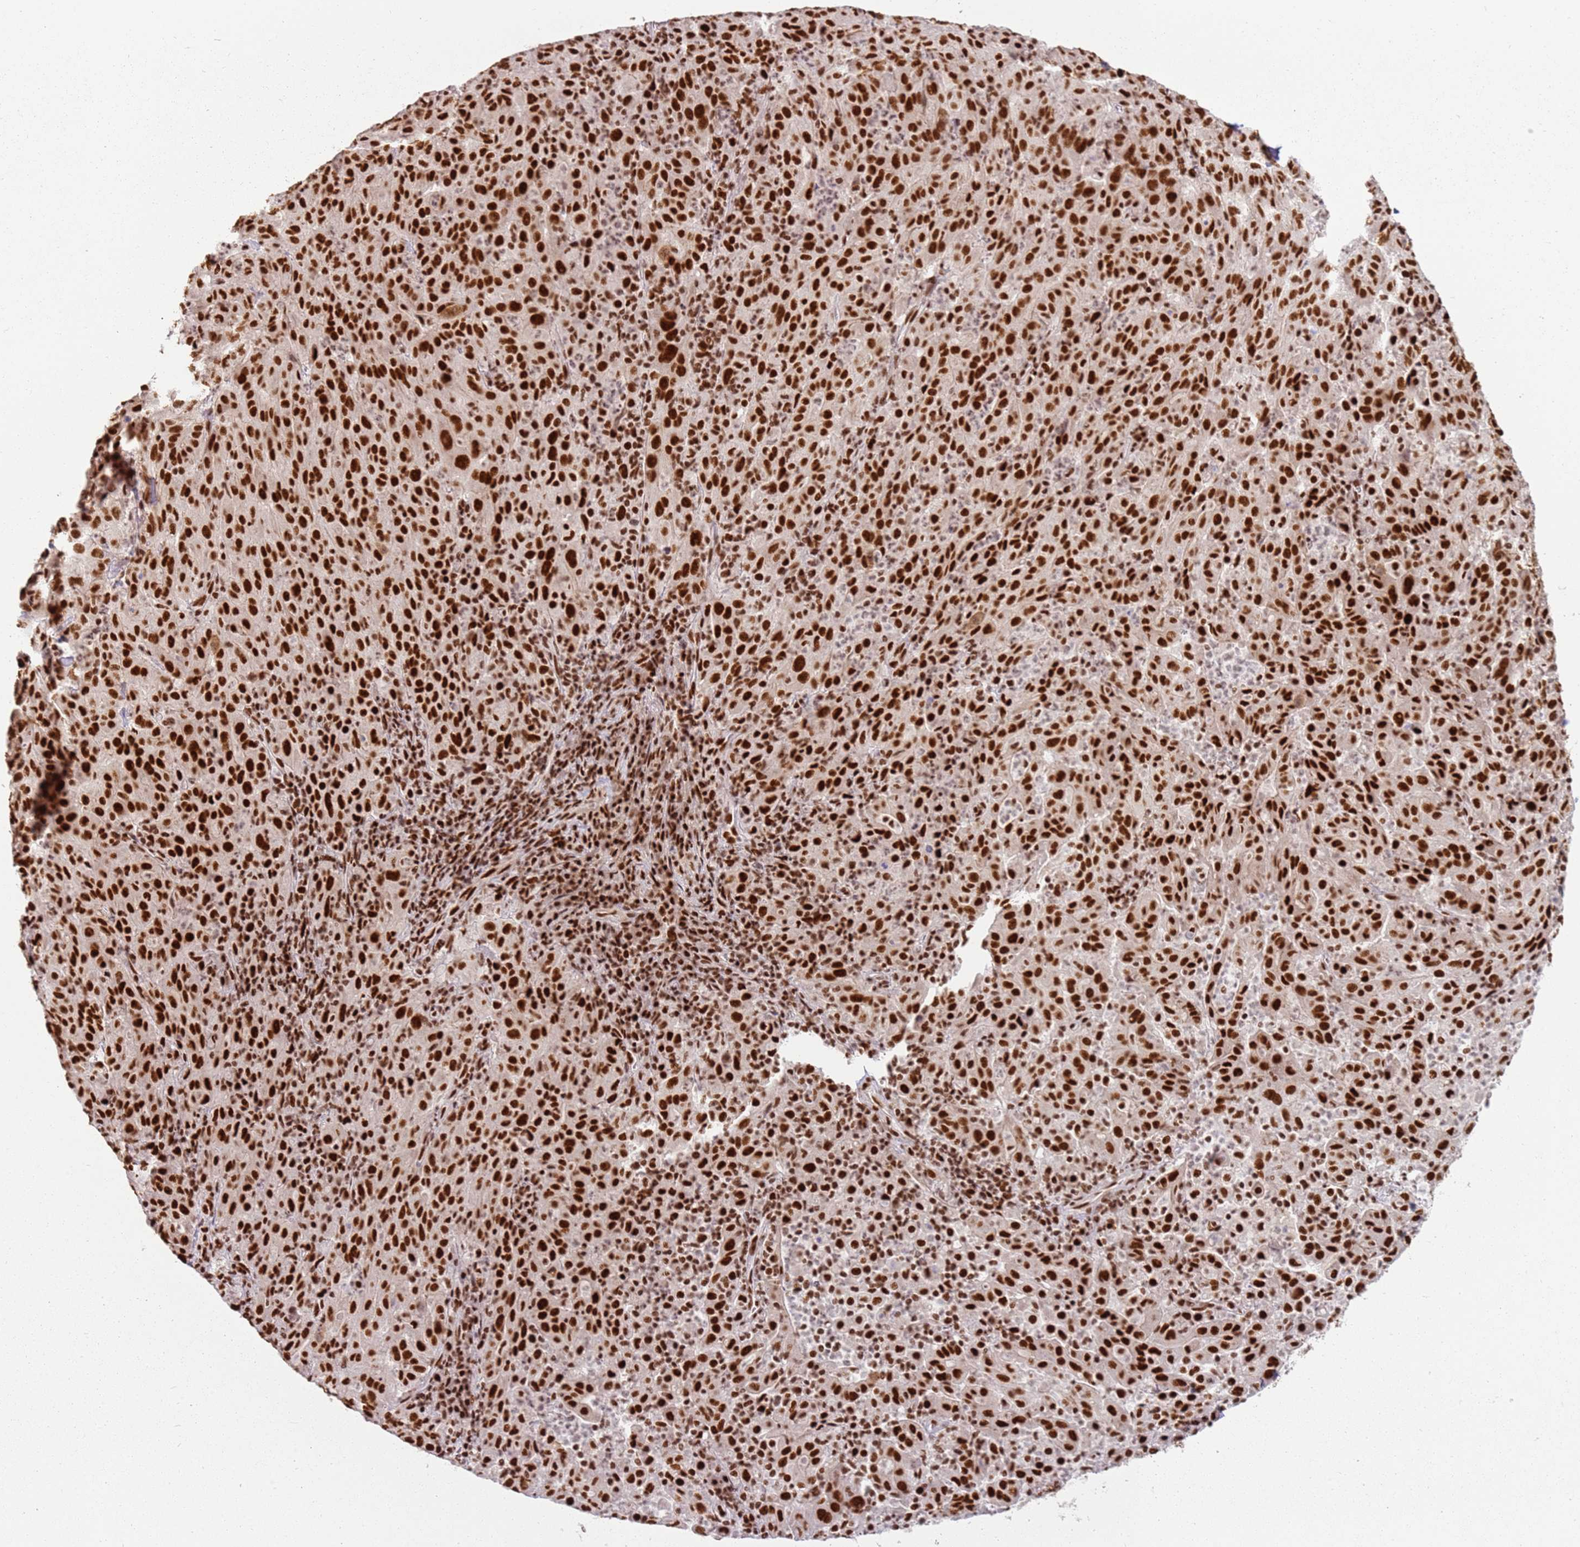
{"staining": {"intensity": "strong", "quantity": ">75%", "location": "nuclear"}, "tissue": "pancreatic cancer", "cell_type": "Tumor cells", "image_type": "cancer", "snomed": [{"axis": "morphology", "description": "Adenocarcinoma, NOS"}, {"axis": "topography", "description": "Pancreas"}], "caption": "Tumor cells demonstrate high levels of strong nuclear positivity in about >75% of cells in pancreatic adenocarcinoma.", "gene": "TENT4A", "patient": {"sex": "male", "age": 63}}